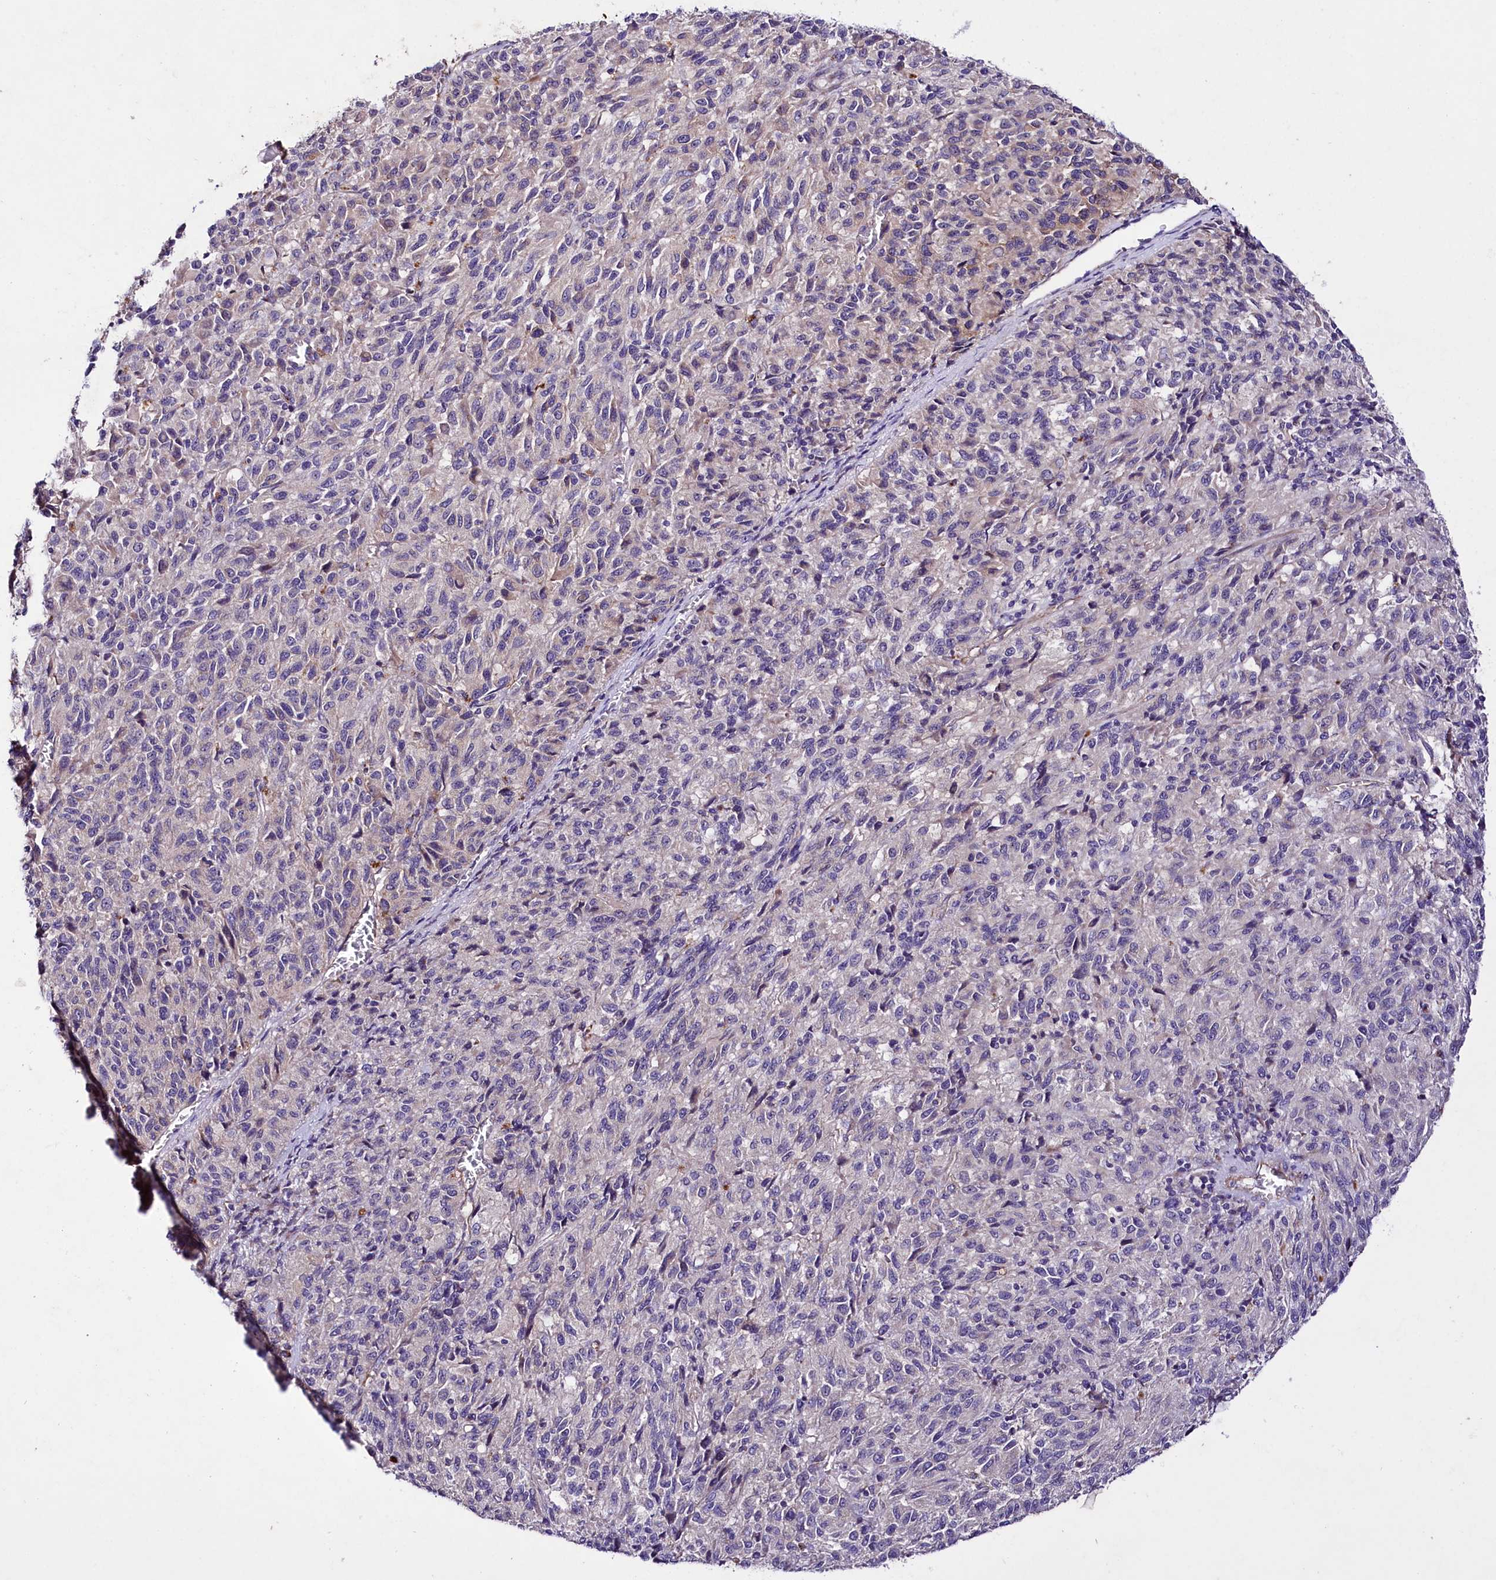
{"staining": {"intensity": "negative", "quantity": "none", "location": "none"}, "tissue": "melanoma", "cell_type": "Tumor cells", "image_type": "cancer", "snomed": [{"axis": "morphology", "description": "Malignant melanoma, Metastatic site"}, {"axis": "topography", "description": "Lung"}], "caption": "An IHC micrograph of melanoma is shown. There is no staining in tumor cells of melanoma.", "gene": "SLC7A1", "patient": {"sex": "male", "age": 64}}